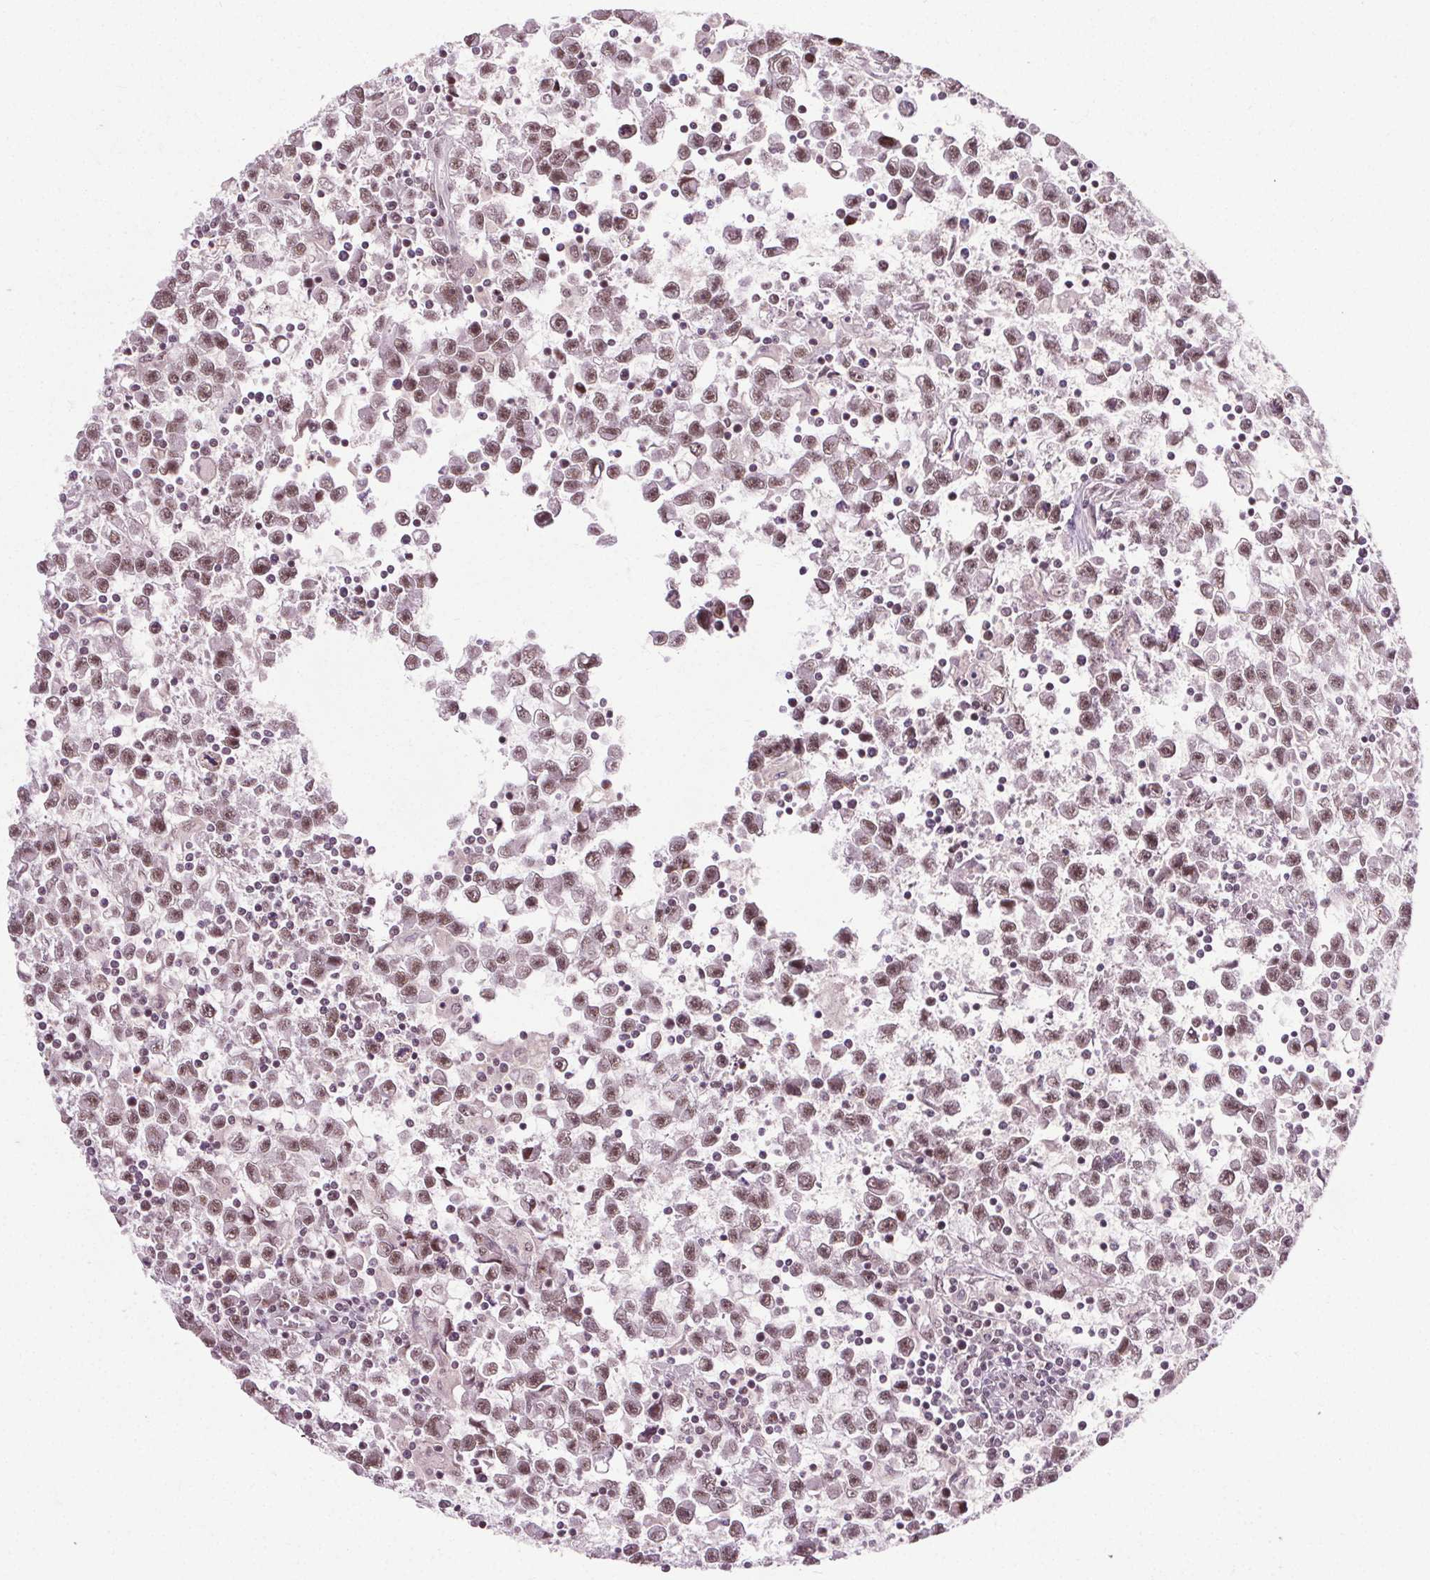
{"staining": {"intensity": "moderate", "quantity": ">75%", "location": "nuclear"}, "tissue": "testis cancer", "cell_type": "Tumor cells", "image_type": "cancer", "snomed": [{"axis": "morphology", "description": "Seminoma, NOS"}, {"axis": "topography", "description": "Testis"}], "caption": "Immunohistochemistry staining of testis seminoma, which reveals medium levels of moderate nuclear positivity in about >75% of tumor cells indicating moderate nuclear protein staining. The staining was performed using DAB (3,3'-diaminobenzidine) (brown) for protein detection and nuclei were counterstained in hematoxylin (blue).", "gene": "MED6", "patient": {"sex": "male", "age": 31}}